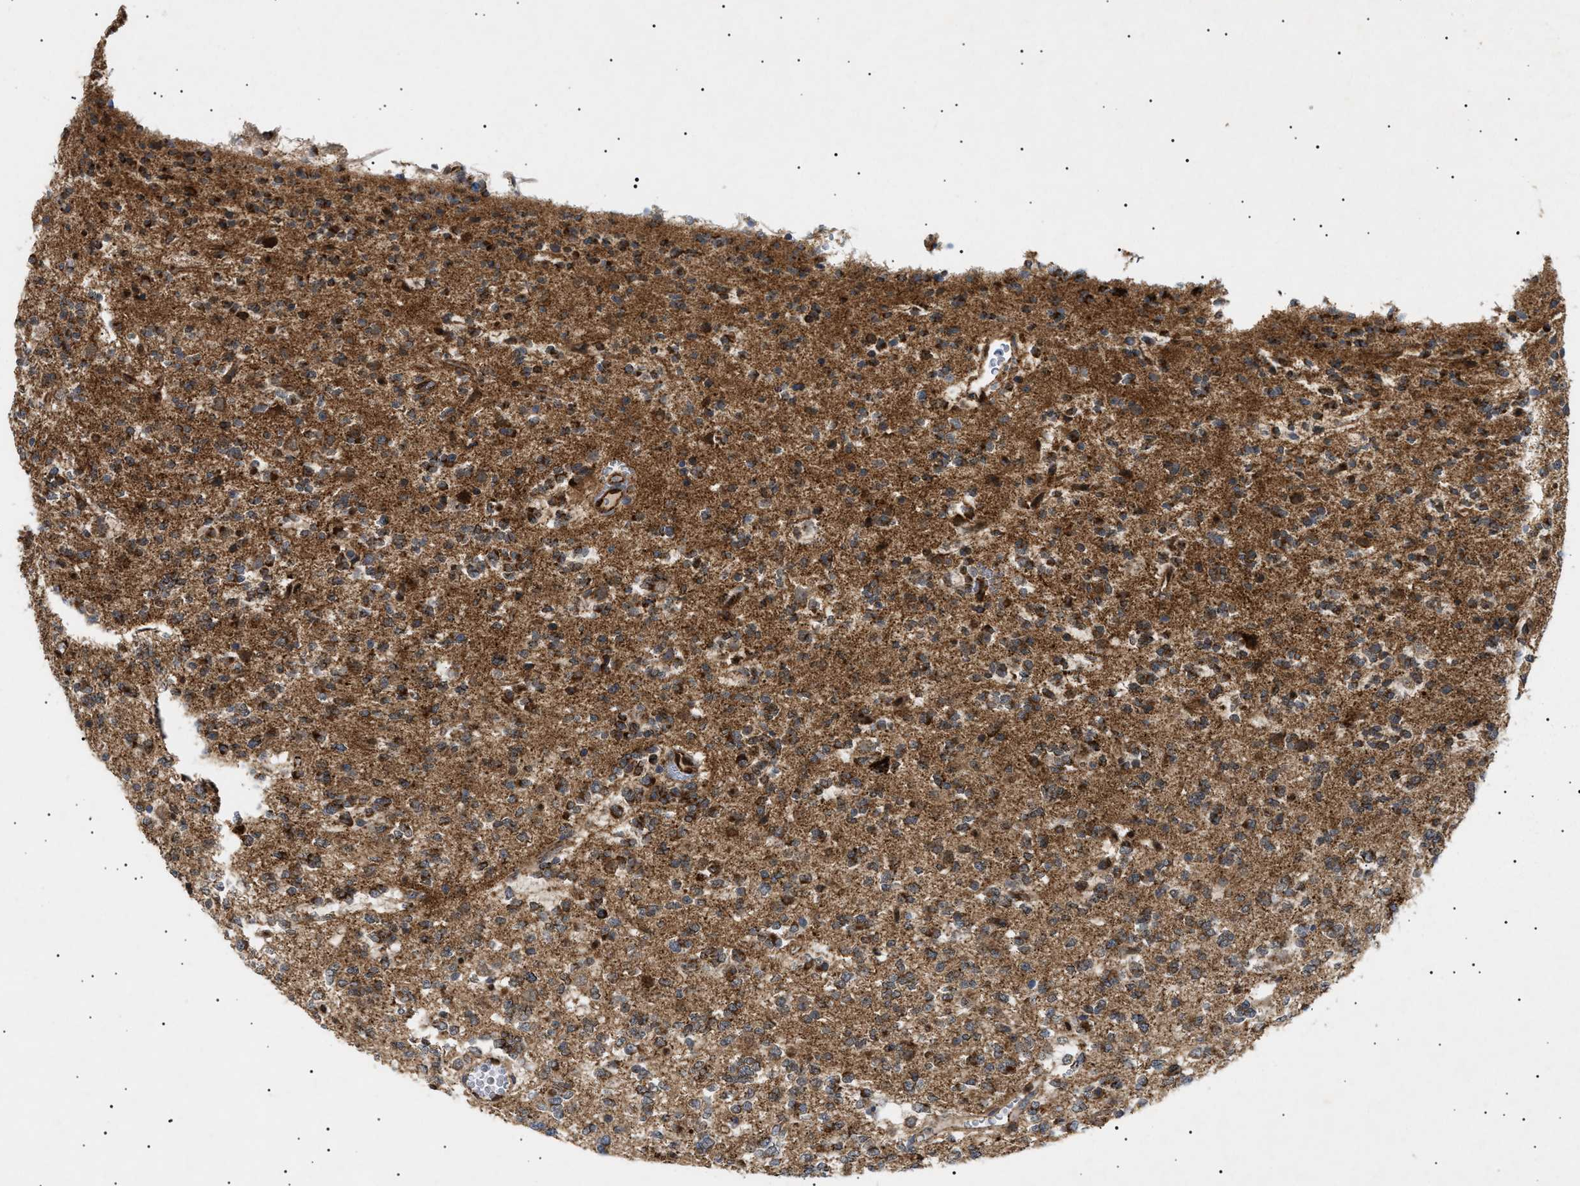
{"staining": {"intensity": "moderate", "quantity": ">75%", "location": "cytoplasmic/membranous"}, "tissue": "glioma", "cell_type": "Tumor cells", "image_type": "cancer", "snomed": [{"axis": "morphology", "description": "Glioma, malignant, Low grade"}, {"axis": "topography", "description": "Brain"}], "caption": "Immunohistochemistry (IHC) micrograph of glioma stained for a protein (brown), which shows medium levels of moderate cytoplasmic/membranous staining in approximately >75% of tumor cells.", "gene": "SIRT5", "patient": {"sex": "male", "age": 38}}